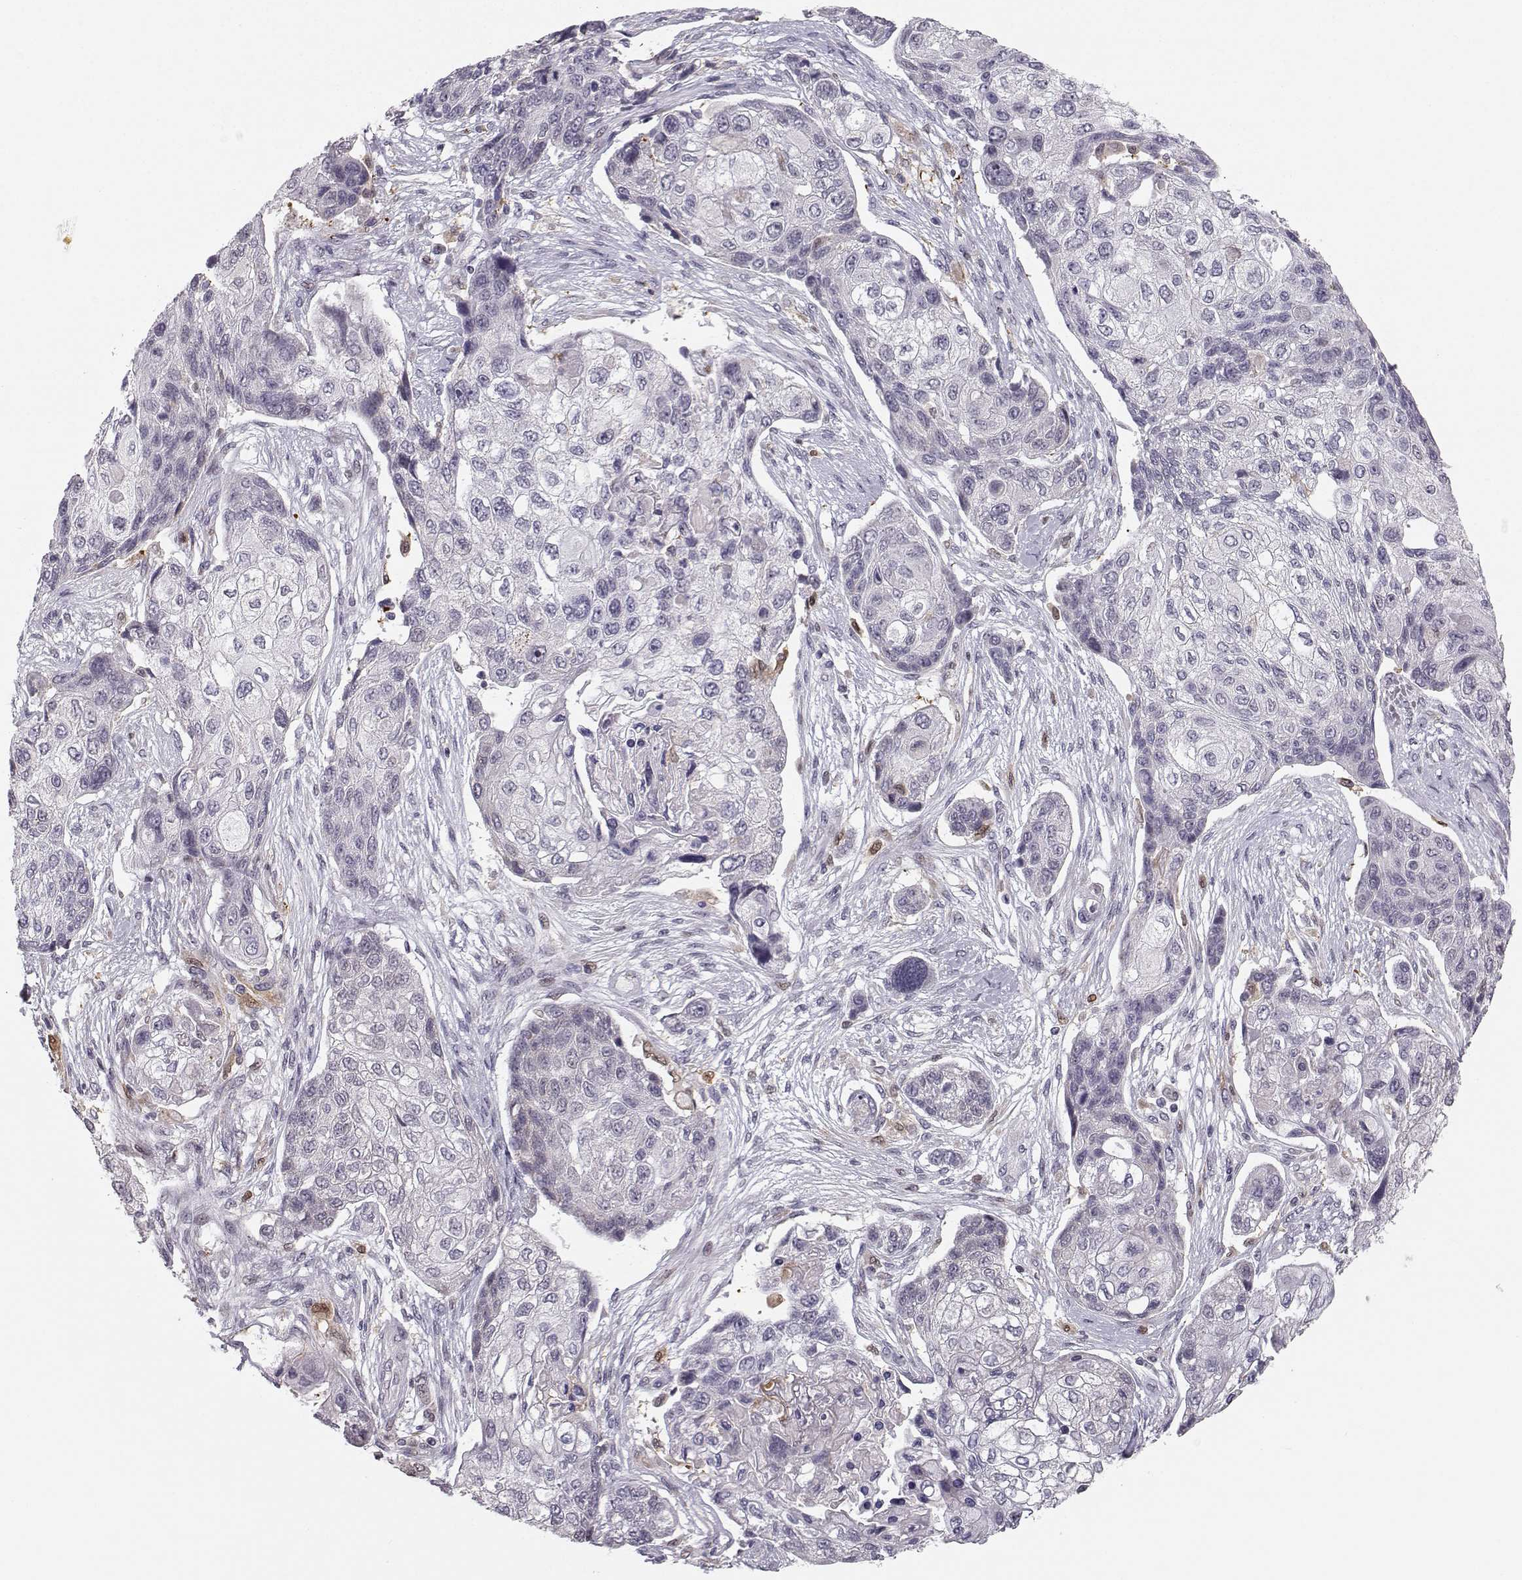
{"staining": {"intensity": "negative", "quantity": "none", "location": "none"}, "tissue": "lung cancer", "cell_type": "Tumor cells", "image_type": "cancer", "snomed": [{"axis": "morphology", "description": "Squamous cell carcinoma, NOS"}, {"axis": "topography", "description": "Lung"}], "caption": "High power microscopy histopathology image of an IHC micrograph of lung squamous cell carcinoma, revealing no significant positivity in tumor cells. (DAB (3,3'-diaminobenzidine) IHC visualized using brightfield microscopy, high magnification).", "gene": "HTR7", "patient": {"sex": "male", "age": 69}}